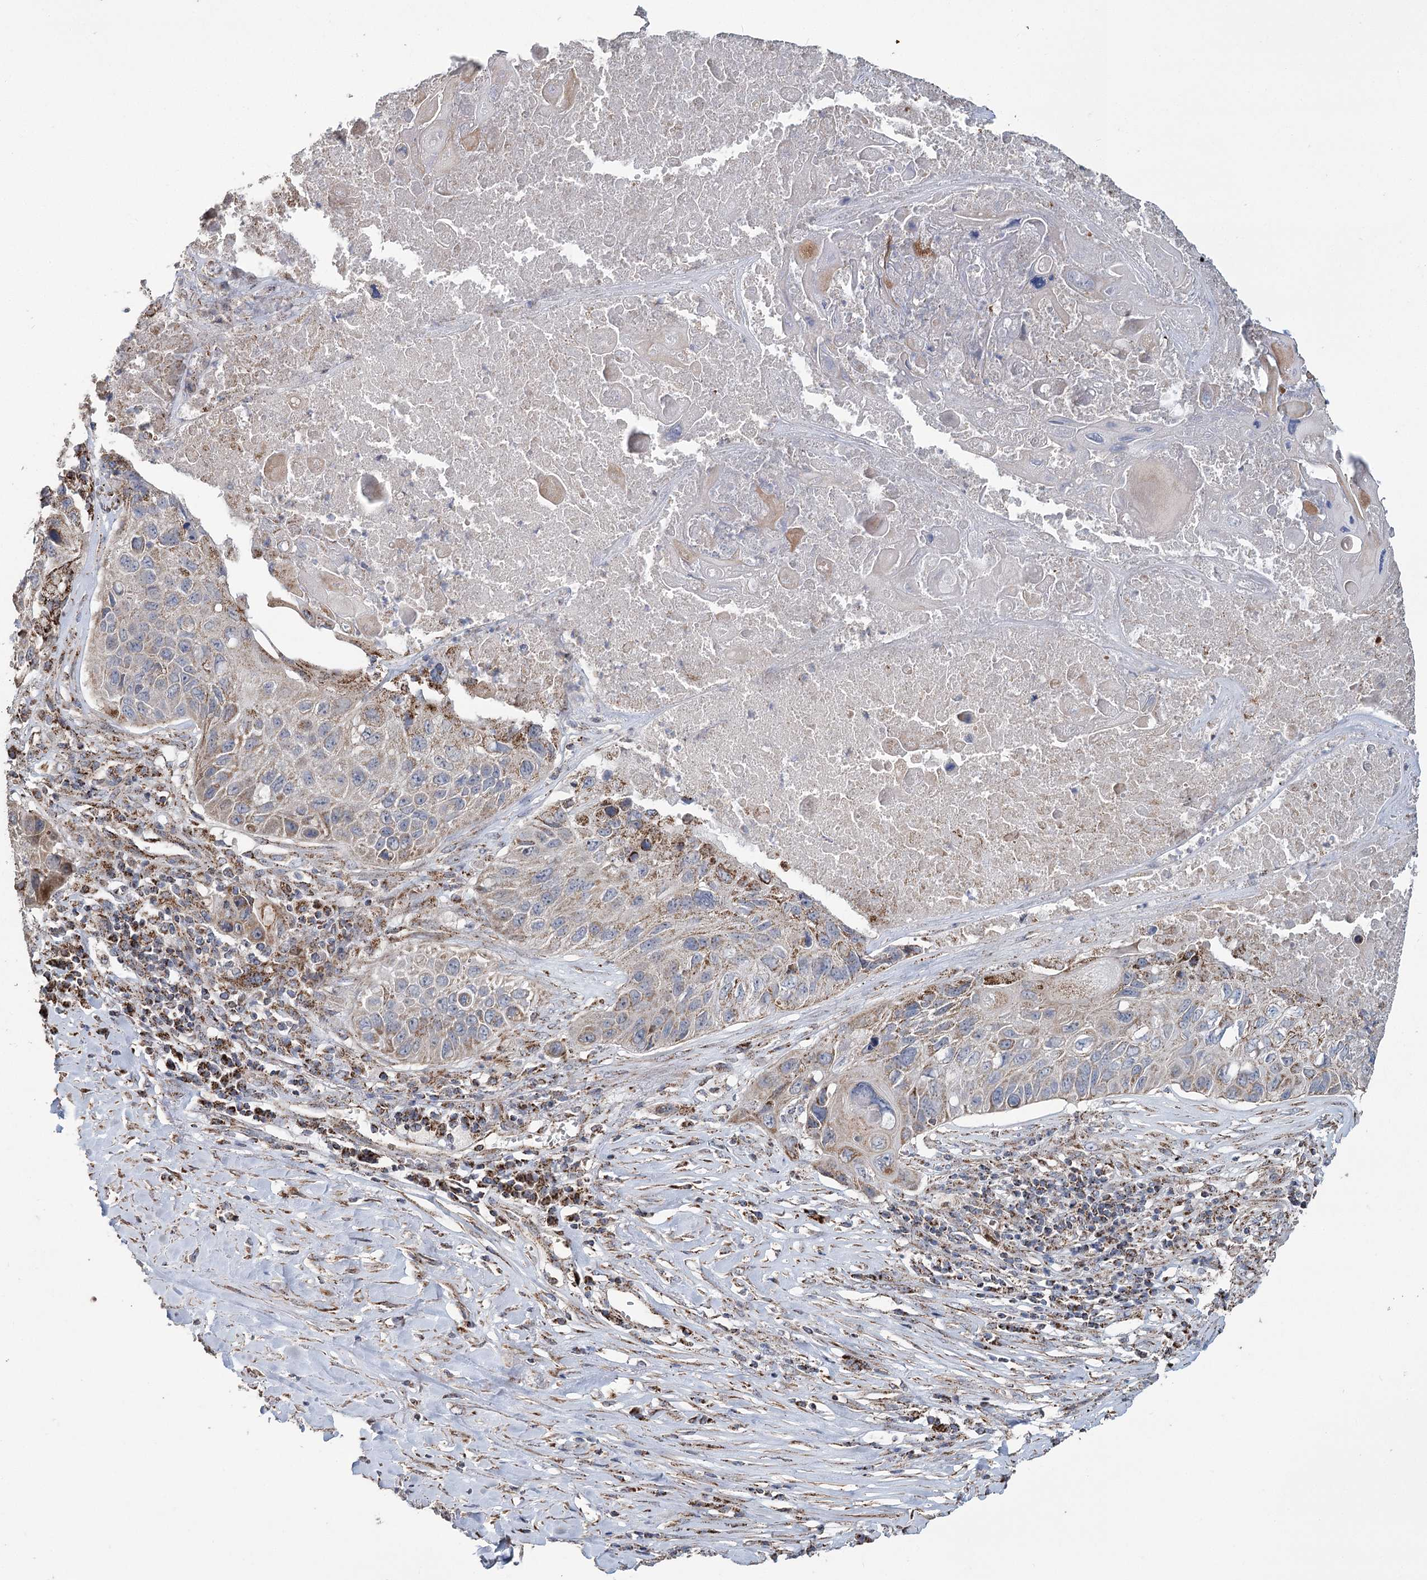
{"staining": {"intensity": "moderate", "quantity": "25%-75%", "location": "cytoplasmic/membranous"}, "tissue": "lung cancer", "cell_type": "Tumor cells", "image_type": "cancer", "snomed": [{"axis": "morphology", "description": "Squamous cell carcinoma, NOS"}, {"axis": "topography", "description": "Lung"}], "caption": "A medium amount of moderate cytoplasmic/membranous positivity is seen in approximately 25%-75% of tumor cells in lung cancer (squamous cell carcinoma) tissue. (DAB (3,3'-diaminobenzidine) IHC, brown staining for protein, blue staining for nuclei).", "gene": "RANBP3L", "patient": {"sex": "male", "age": 61}}